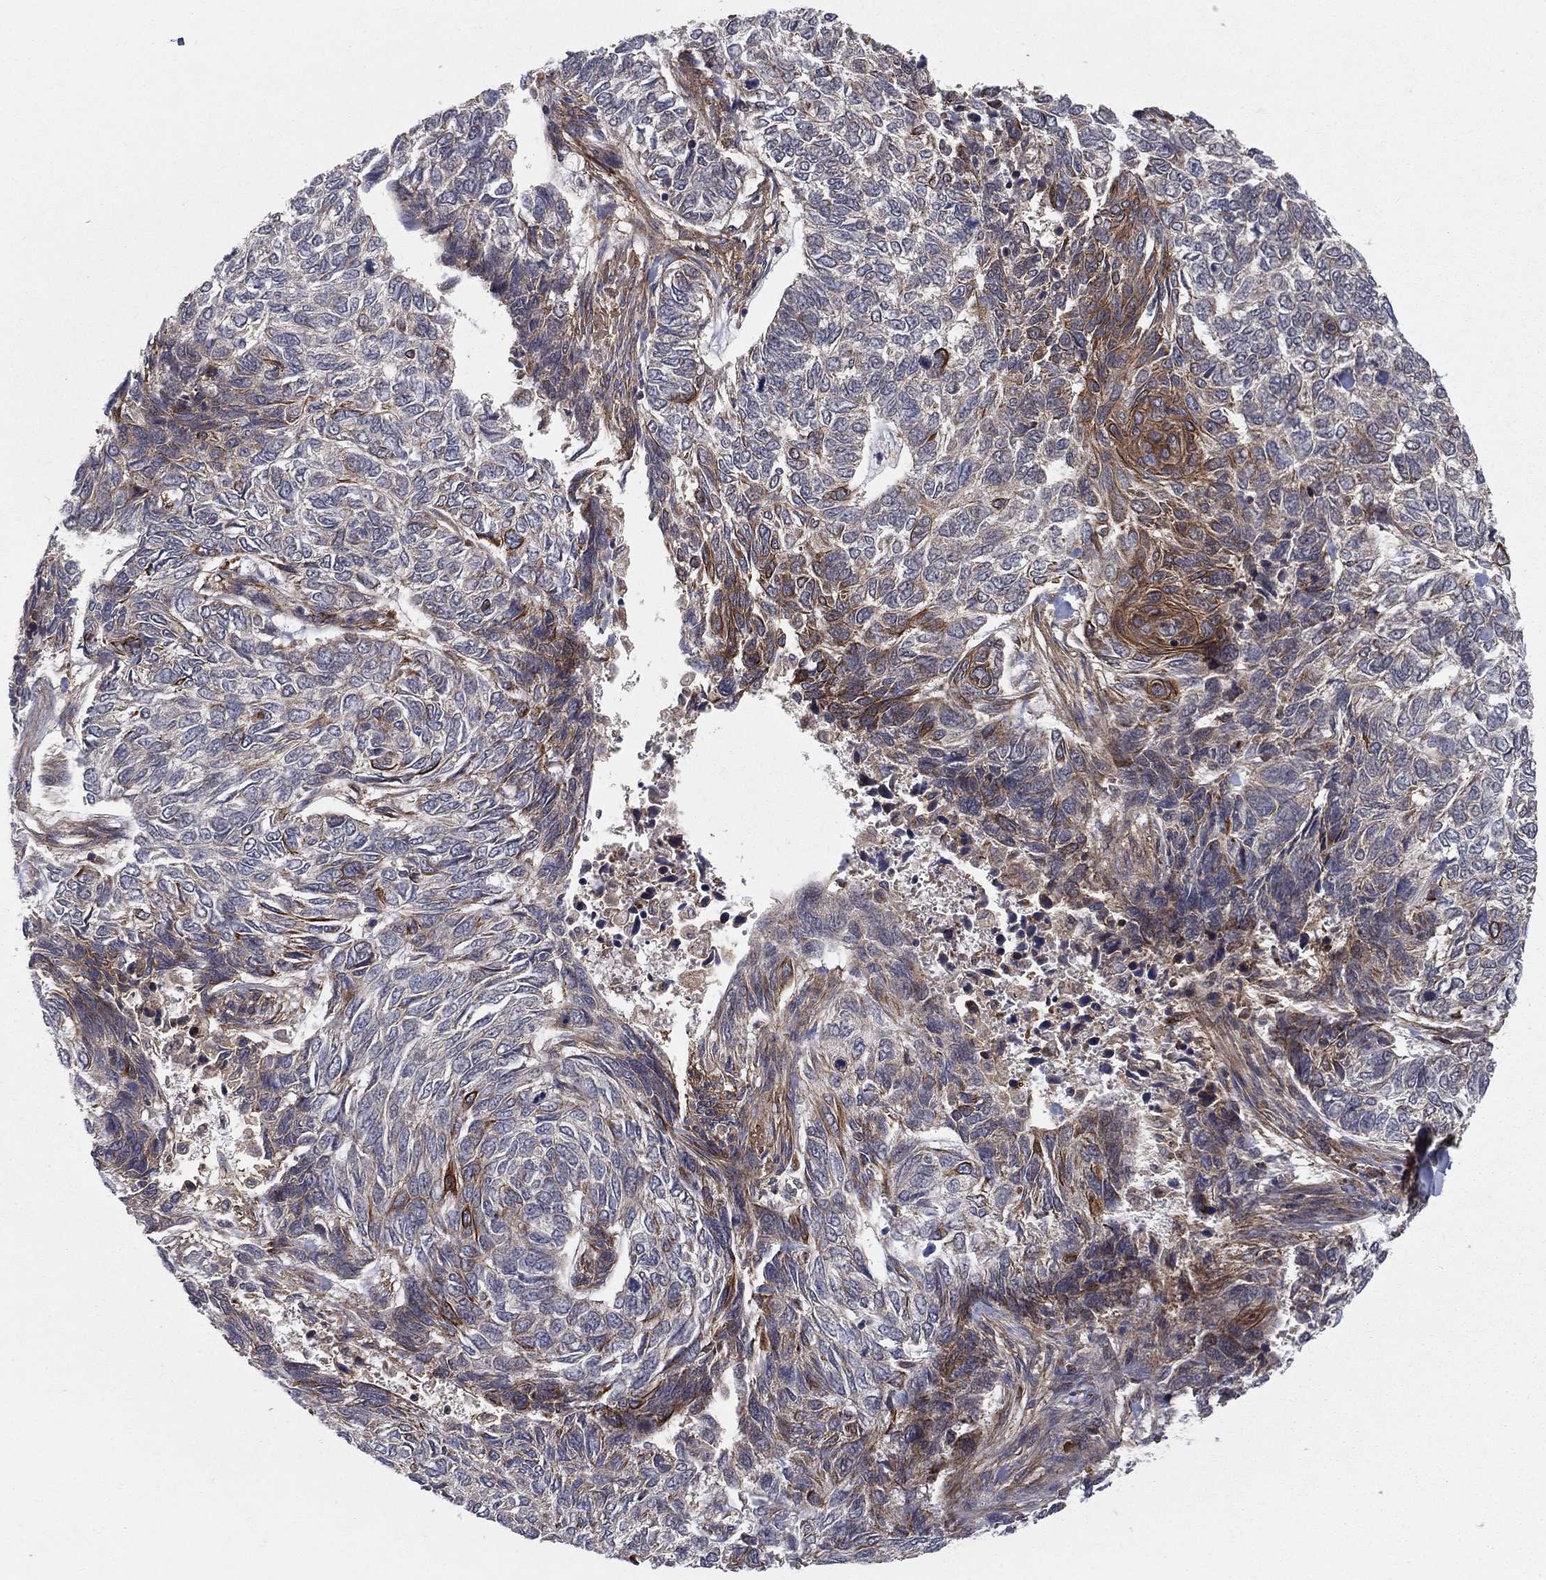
{"staining": {"intensity": "moderate", "quantity": "<25%", "location": "cytoplasmic/membranous"}, "tissue": "skin cancer", "cell_type": "Tumor cells", "image_type": "cancer", "snomed": [{"axis": "morphology", "description": "Basal cell carcinoma"}, {"axis": "topography", "description": "Skin"}], "caption": "Skin basal cell carcinoma stained with a brown dye reveals moderate cytoplasmic/membranous positive positivity in about <25% of tumor cells.", "gene": "MIX23", "patient": {"sex": "female", "age": 65}}